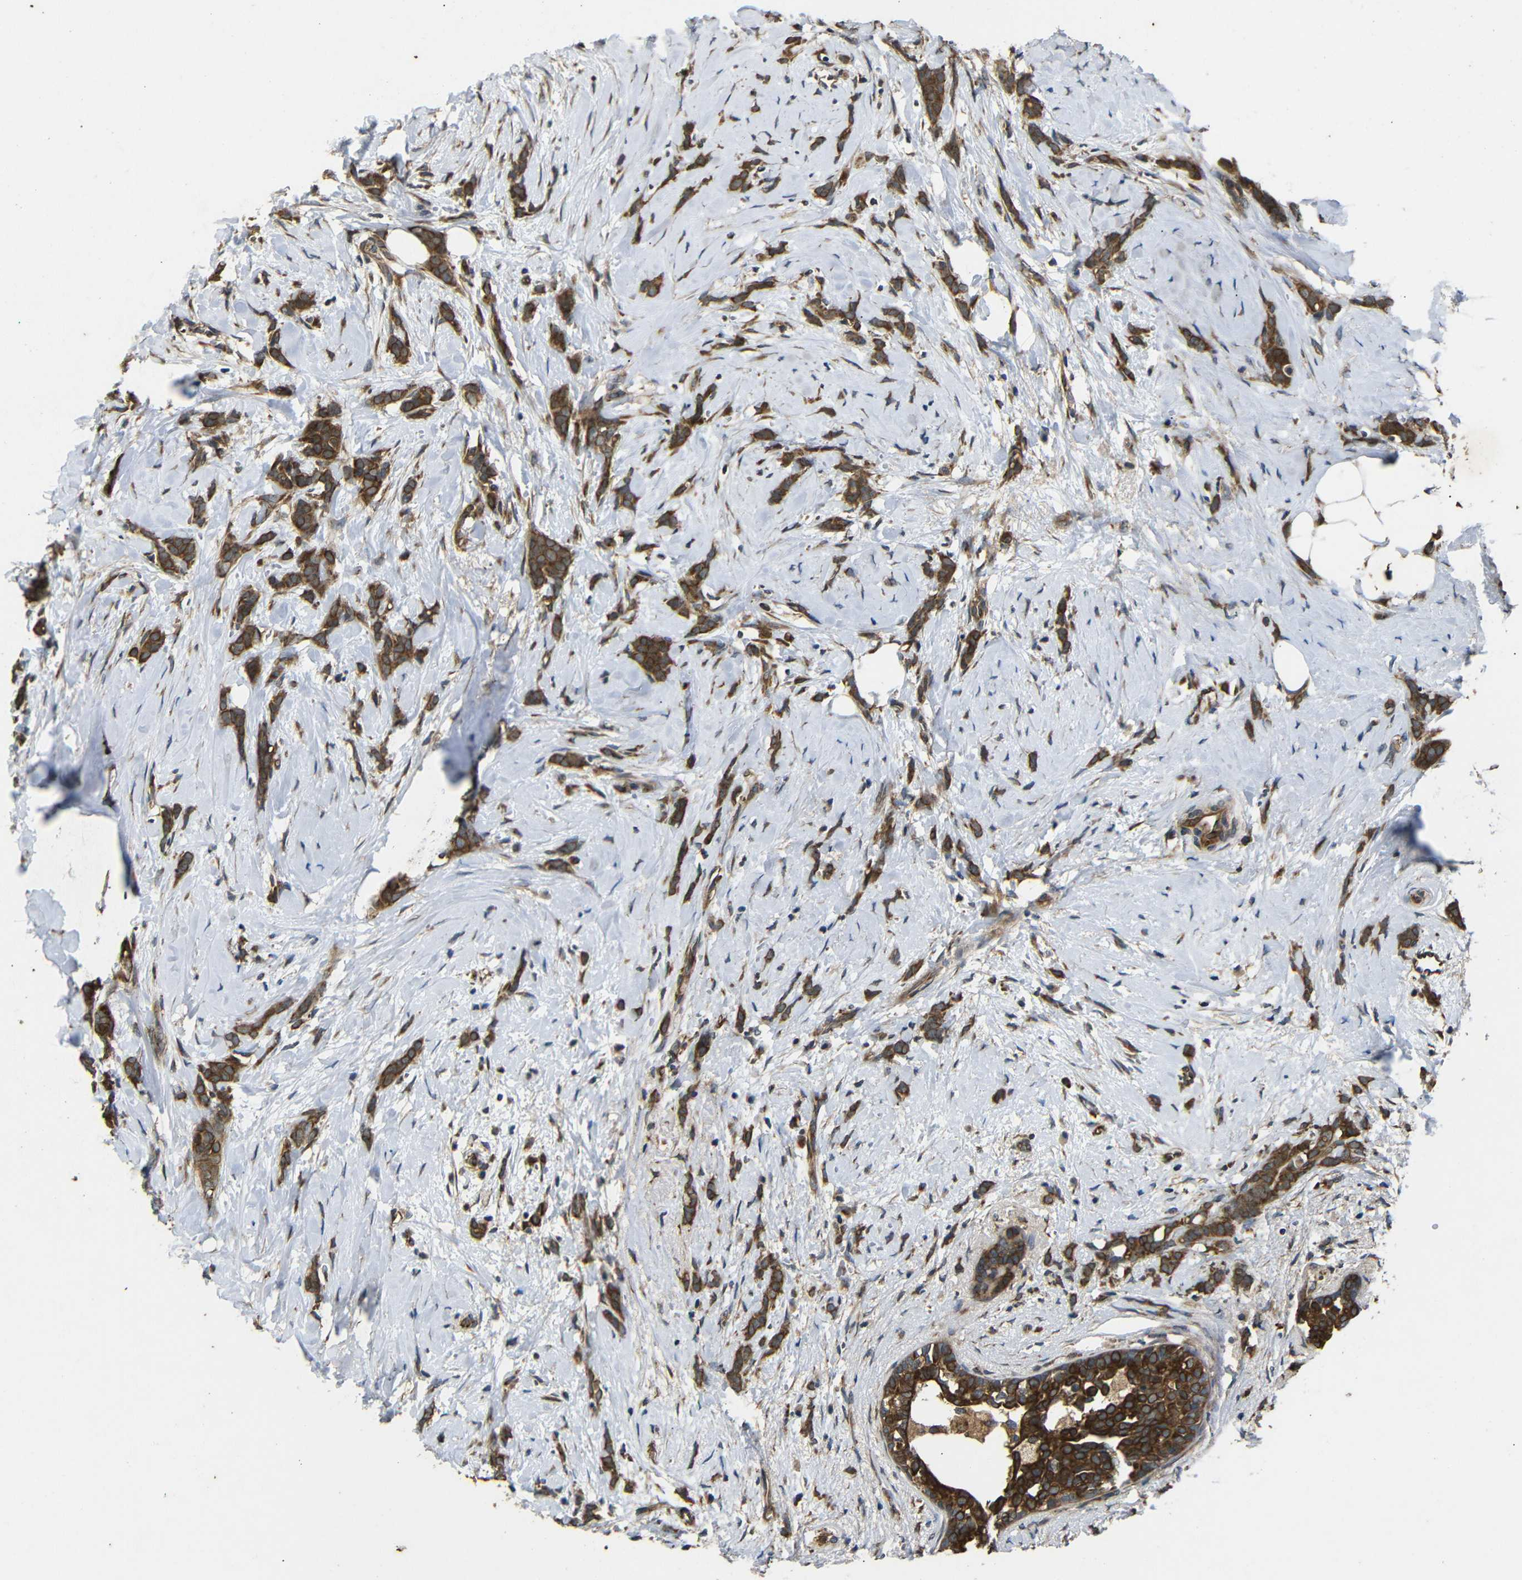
{"staining": {"intensity": "strong", "quantity": ">75%", "location": "cytoplasmic/membranous"}, "tissue": "breast cancer", "cell_type": "Tumor cells", "image_type": "cancer", "snomed": [{"axis": "morphology", "description": "Lobular carcinoma, in situ"}, {"axis": "morphology", "description": "Lobular carcinoma"}, {"axis": "topography", "description": "Breast"}], "caption": "Breast cancer stained for a protein displays strong cytoplasmic/membranous positivity in tumor cells.", "gene": "TRPC1", "patient": {"sex": "female", "age": 41}}